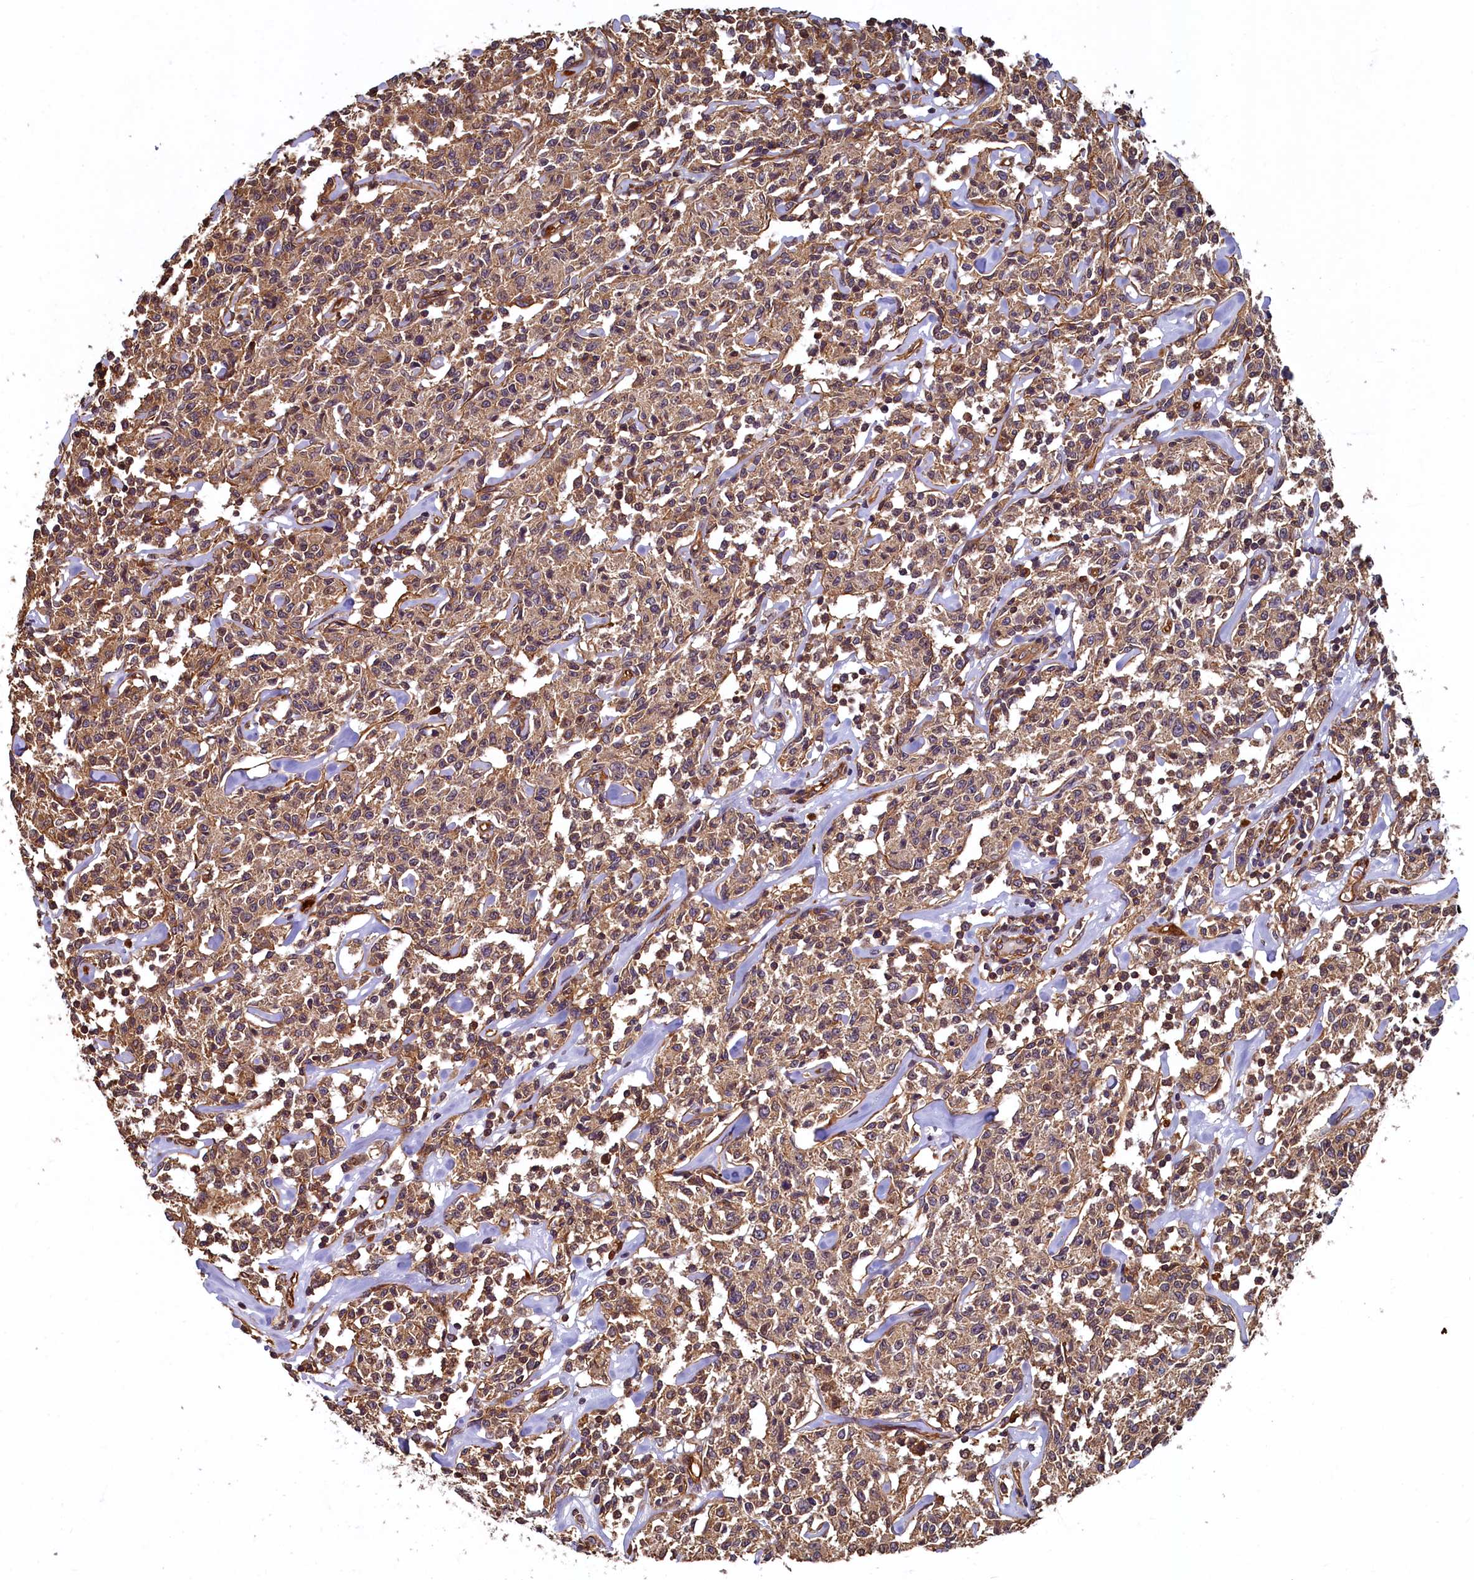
{"staining": {"intensity": "moderate", "quantity": ">75%", "location": "cytoplasmic/membranous"}, "tissue": "lymphoma", "cell_type": "Tumor cells", "image_type": "cancer", "snomed": [{"axis": "morphology", "description": "Malignant lymphoma, non-Hodgkin's type, Low grade"}, {"axis": "topography", "description": "Small intestine"}], "caption": "This micrograph exhibits immunohistochemistry (IHC) staining of malignant lymphoma, non-Hodgkin's type (low-grade), with medium moderate cytoplasmic/membranous positivity in about >75% of tumor cells.", "gene": "CCDC102B", "patient": {"sex": "female", "age": 59}}